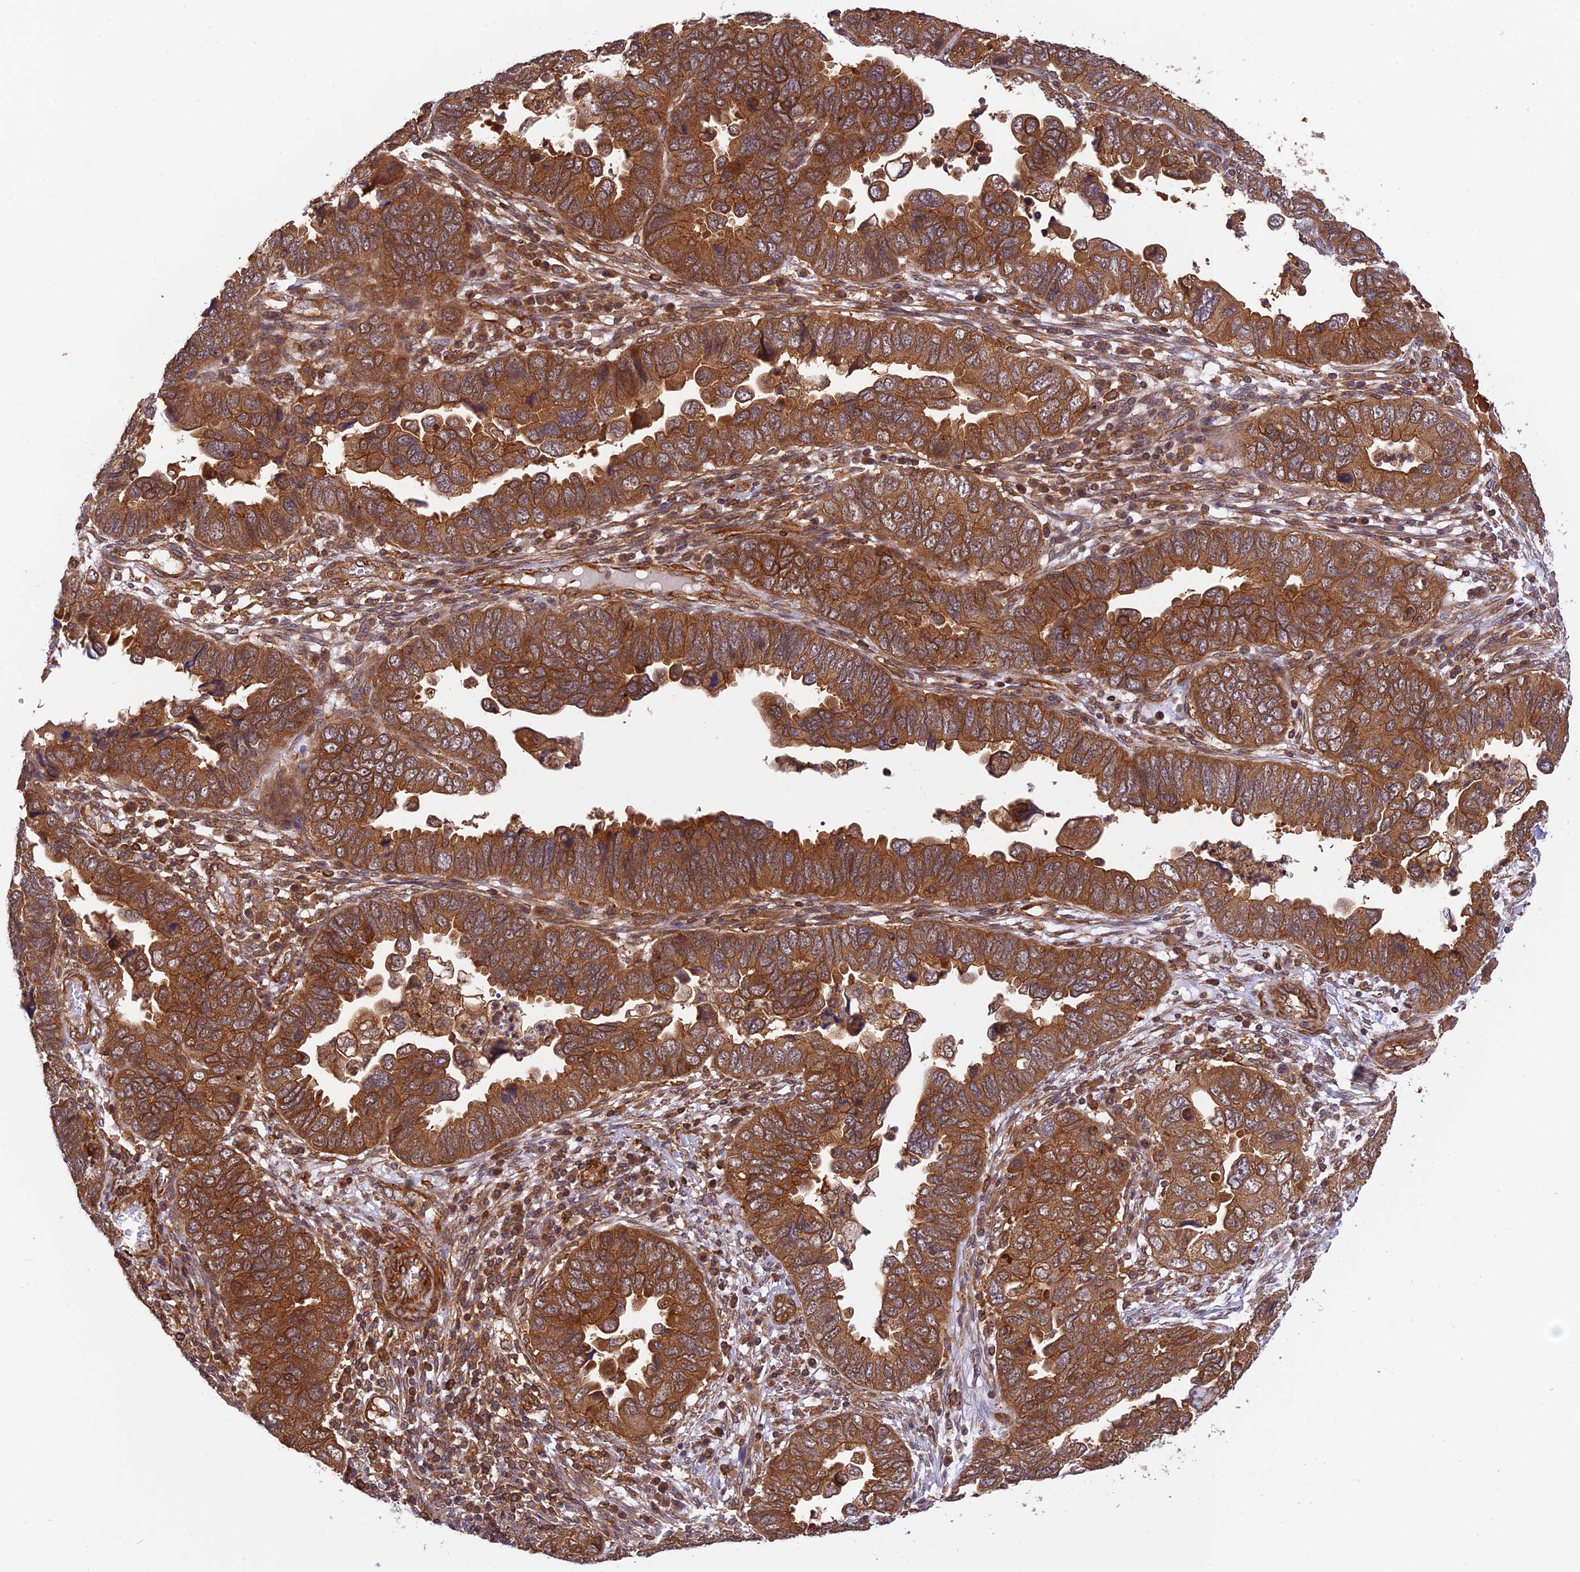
{"staining": {"intensity": "strong", "quantity": ">75%", "location": "cytoplasmic/membranous"}, "tissue": "endometrial cancer", "cell_type": "Tumor cells", "image_type": "cancer", "snomed": [{"axis": "morphology", "description": "Adenocarcinoma, NOS"}, {"axis": "topography", "description": "Endometrium"}], "caption": "Tumor cells demonstrate high levels of strong cytoplasmic/membranous expression in about >75% of cells in human endometrial adenocarcinoma. (Brightfield microscopy of DAB IHC at high magnification).", "gene": "EVI5L", "patient": {"sex": "female", "age": 79}}